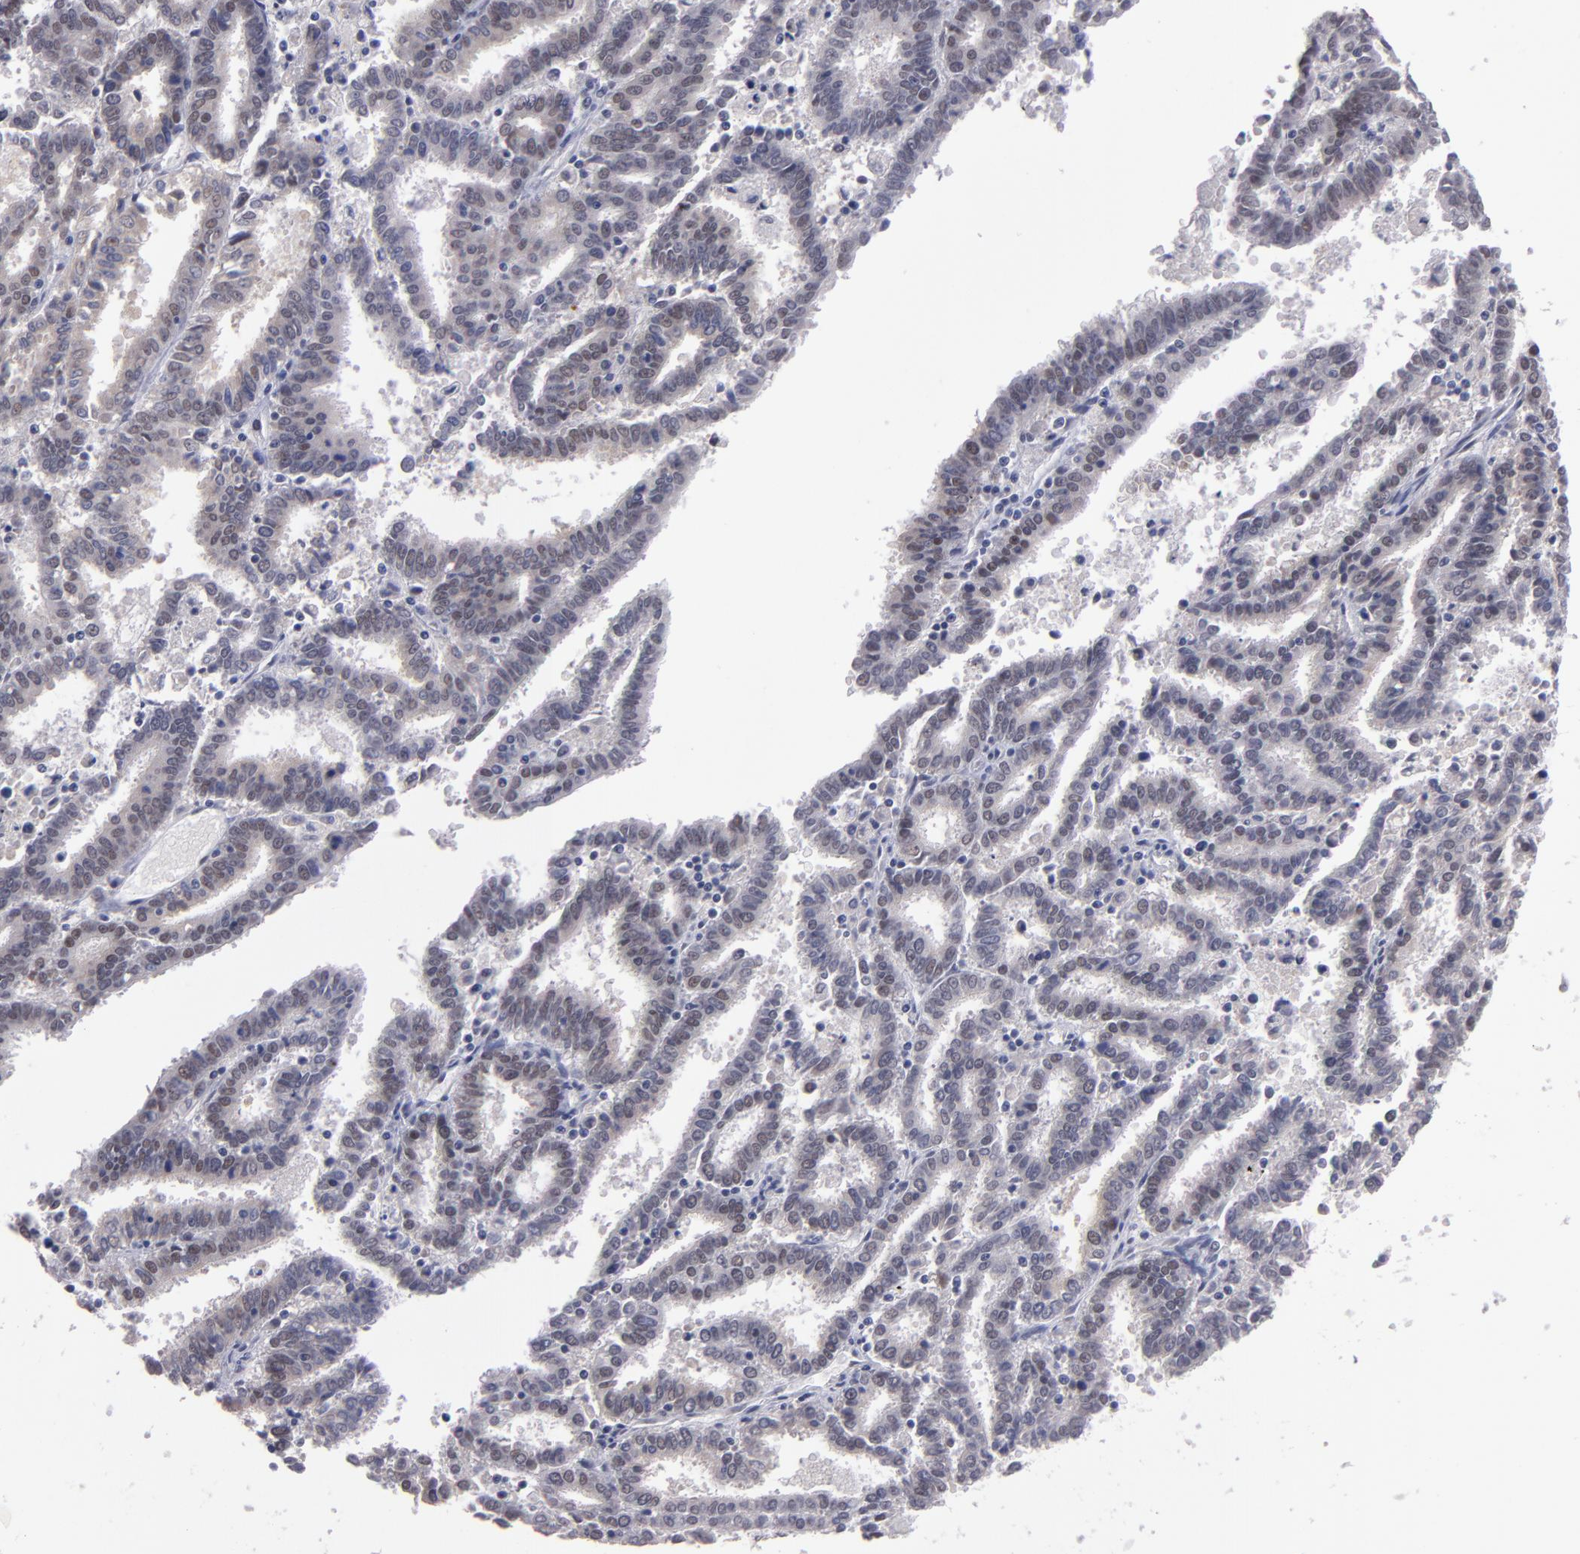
{"staining": {"intensity": "weak", "quantity": "25%-75%", "location": "nuclear"}, "tissue": "endometrial cancer", "cell_type": "Tumor cells", "image_type": "cancer", "snomed": [{"axis": "morphology", "description": "Adenocarcinoma, NOS"}, {"axis": "topography", "description": "Uterus"}], "caption": "This micrograph displays immunohistochemistry staining of endometrial cancer (adenocarcinoma), with low weak nuclear expression in about 25%-75% of tumor cells.", "gene": "OTUB2", "patient": {"sex": "female", "age": 83}}